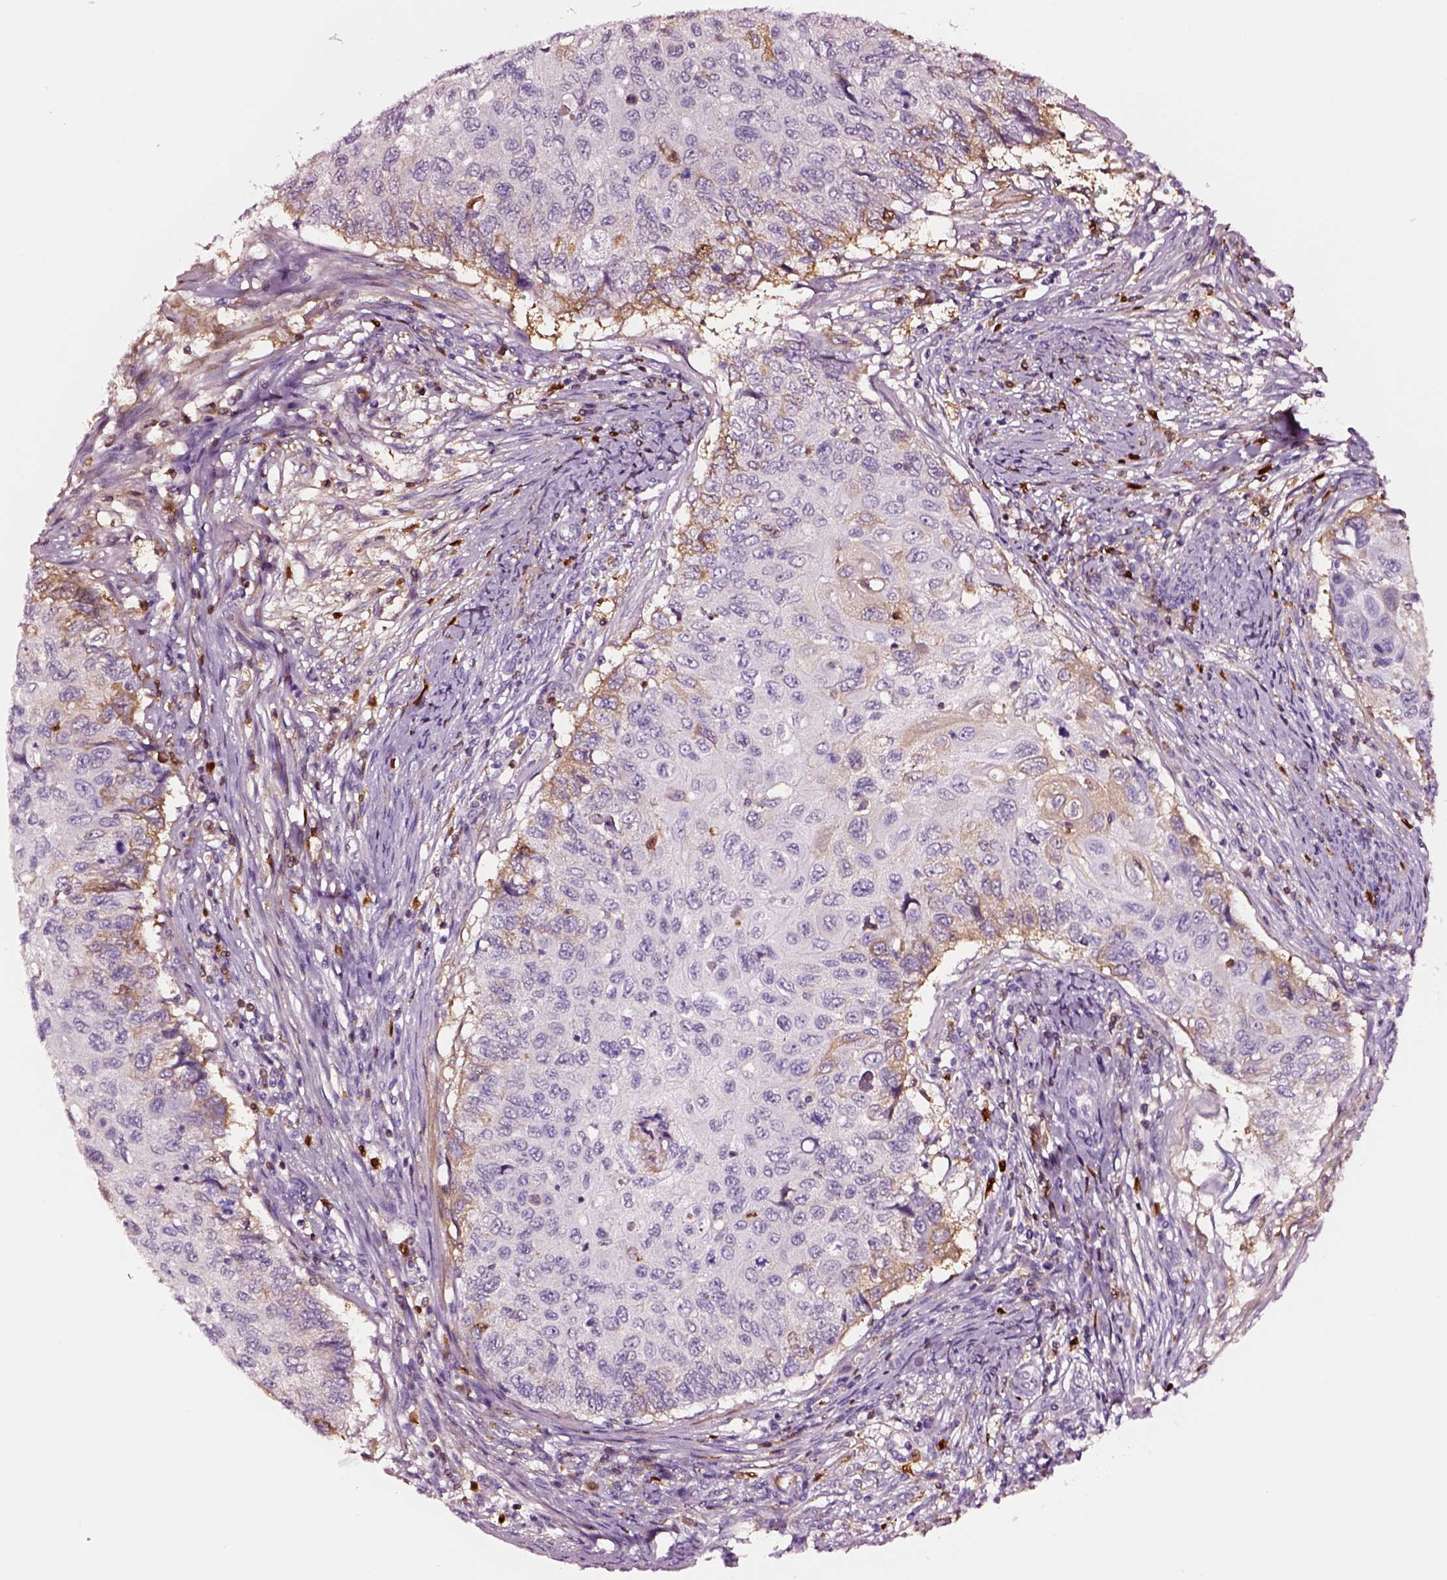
{"staining": {"intensity": "negative", "quantity": "none", "location": "none"}, "tissue": "cervical cancer", "cell_type": "Tumor cells", "image_type": "cancer", "snomed": [{"axis": "morphology", "description": "Squamous cell carcinoma, NOS"}, {"axis": "topography", "description": "Cervix"}], "caption": "This histopathology image is of cervical squamous cell carcinoma stained with IHC to label a protein in brown with the nuclei are counter-stained blue. There is no staining in tumor cells.", "gene": "TF", "patient": {"sex": "female", "age": 70}}